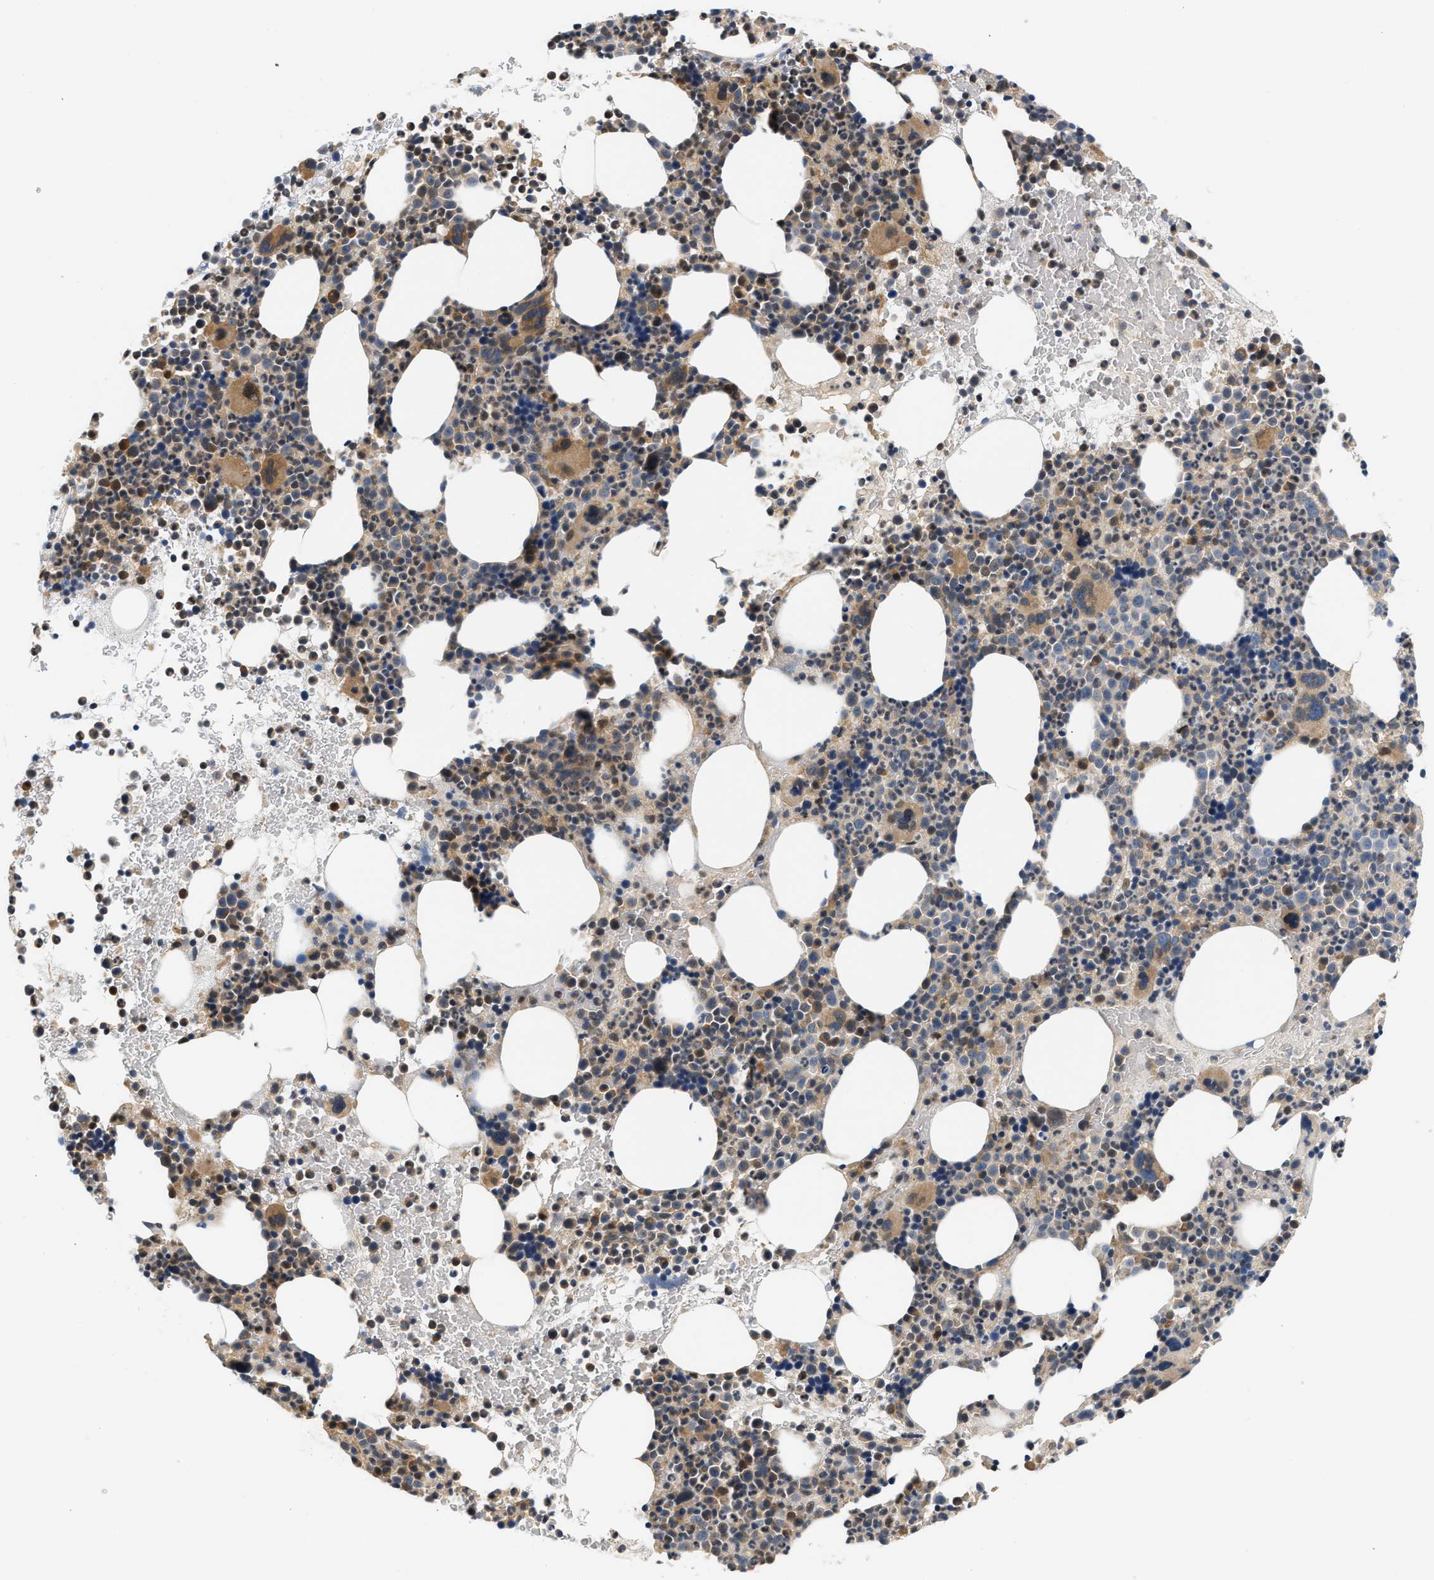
{"staining": {"intensity": "moderate", "quantity": "25%-75%", "location": "cytoplasmic/membranous"}, "tissue": "bone marrow", "cell_type": "Hematopoietic cells", "image_type": "normal", "snomed": [{"axis": "morphology", "description": "Normal tissue, NOS"}, {"axis": "morphology", "description": "Inflammation, NOS"}, {"axis": "topography", "description": "Bone marrow"}], "caption": "The immunohistochemical stain labels moderate cytoplasmic/membranous staining in hematopoietic cells of unremarkable bone marrow.", "gene": "TNIP2", "patient": {"sex": "male", "age": 73}}